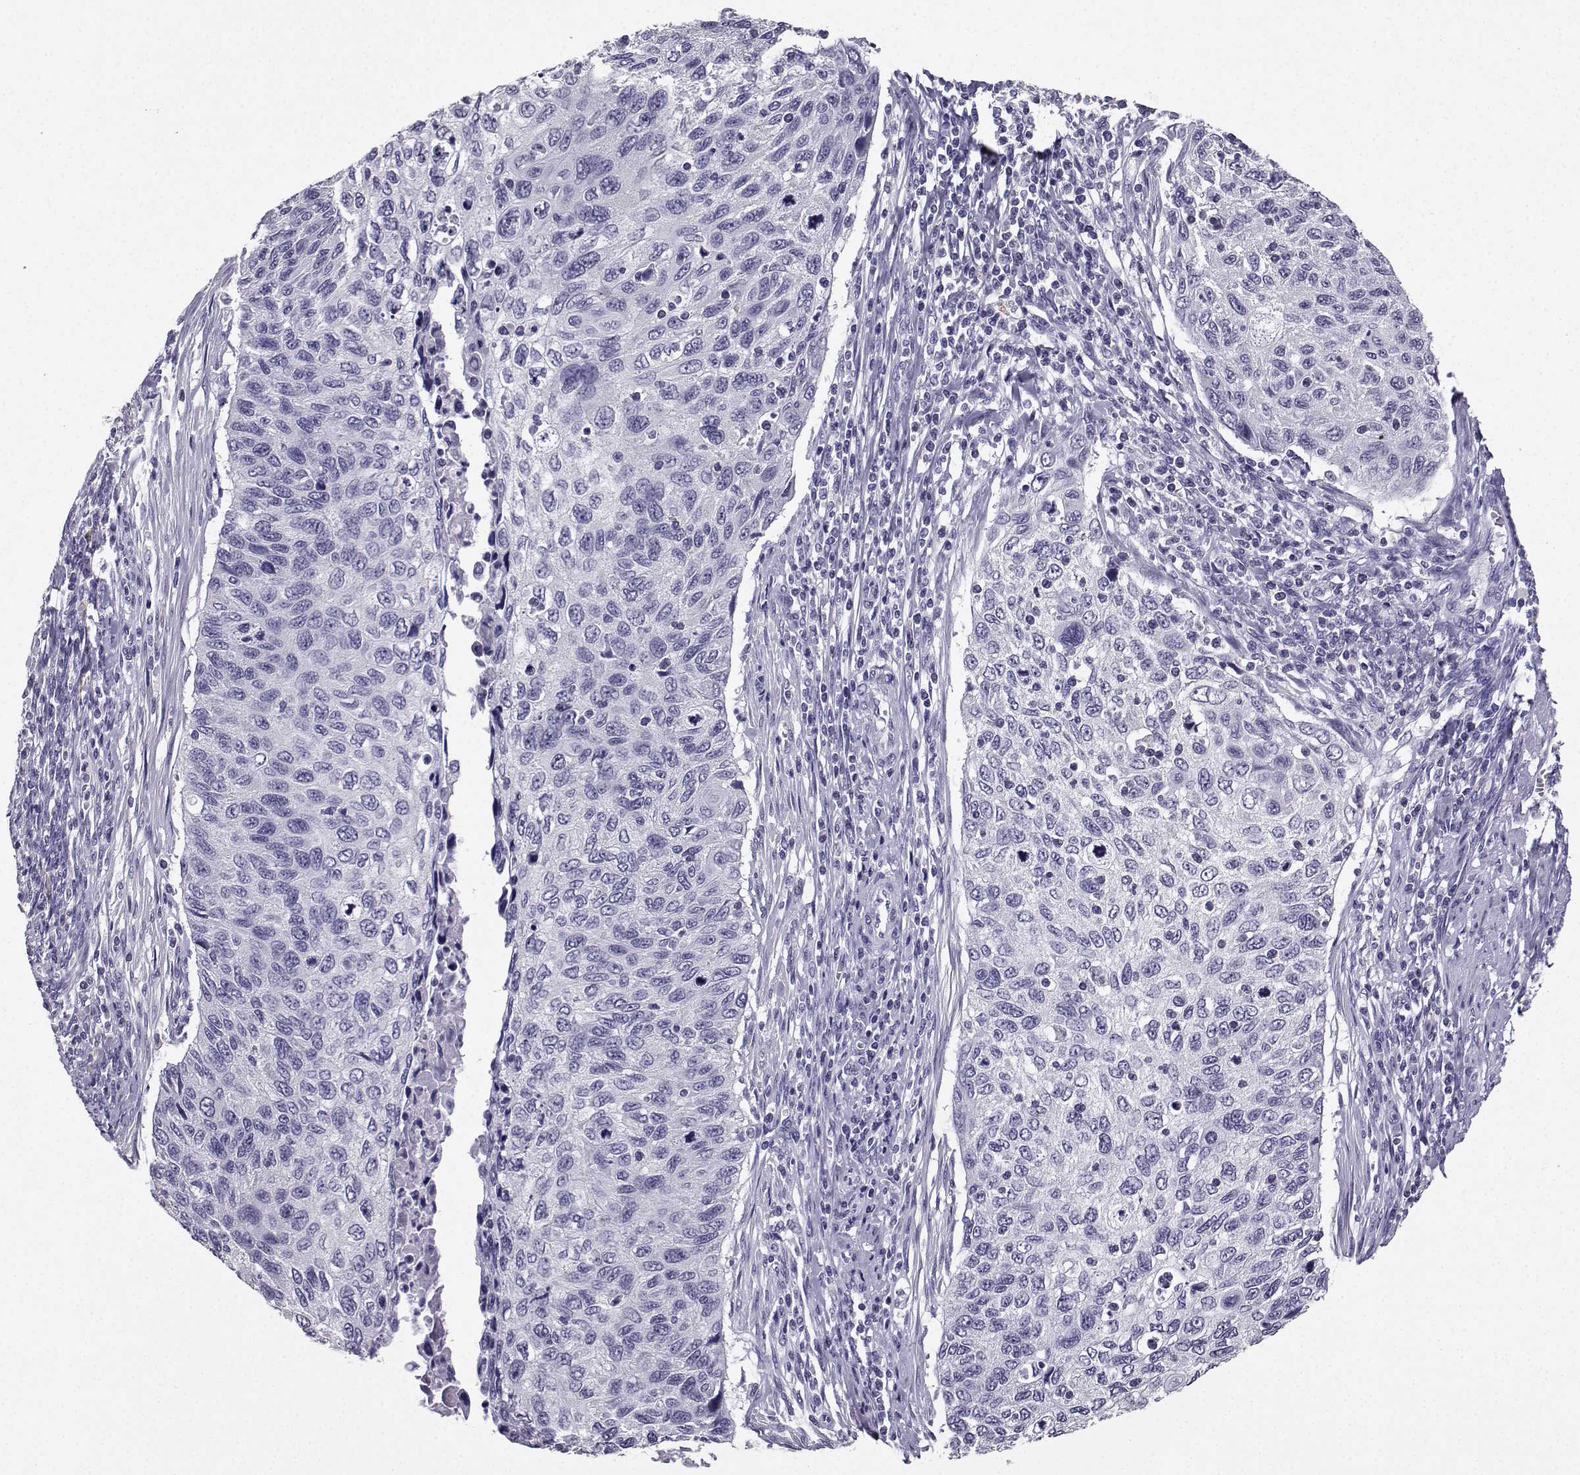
{"staining": {"intensity": "negative", "quantity": "none", "location": "none"}, "tissue": "cervical cancer", "cell_type": "Tumor cells", "image_type": "cancer", "snomed": [{"axis": "morphology", "description": "Squamous cell carcinoma, NOS"}, {"axis": "topography", "description": "Cervix"}], "caption": "Immunohistochemistry (IHC) image of cervical cancer stained for a protein (brown), which shows no expression in tumor cells.", "gene": "SPAG11B", "patient": {"sex": "female", "age": 70}}